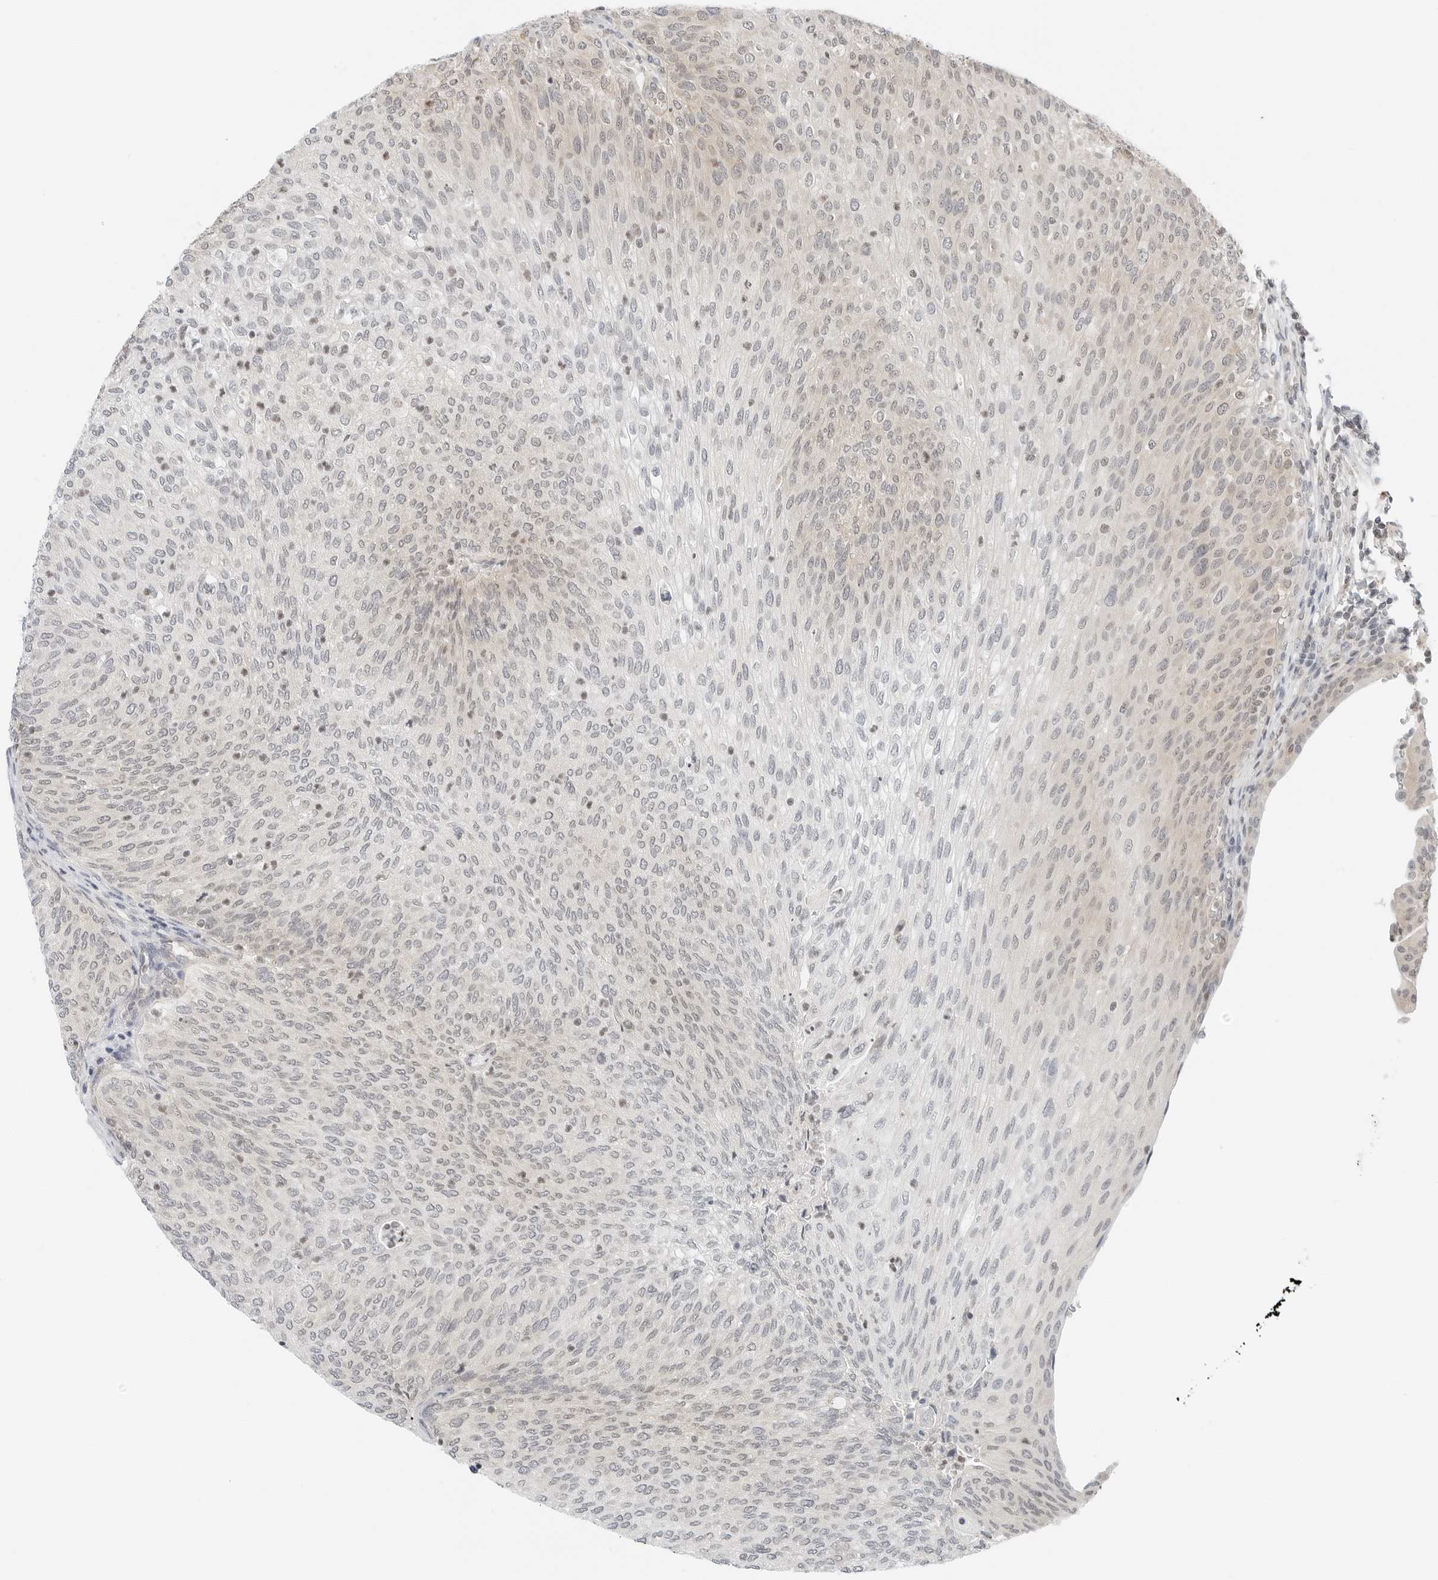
{"staining": {"intensity": "weak", "quantity": "25%-75%", "location": "nuclear"}, "tissue": "urothelial cancer", "cell_type": "Tumor cells", "image_type": "cancer", "snomed": [{"axis": "morphology", "description": "Urothelial carcinoma, Low grade"}, {"axis": "topography", "description": "Urinary bladder"}], "caption": "Tumor cells show low levels of weak nuclear staining in about 25%-75% of cells in human urothelial cancer. (Brightfield microscopy of DAB IHC at high magnification).", "gene": "IQCC", "patient": {"sex": "female", "age": 79}}